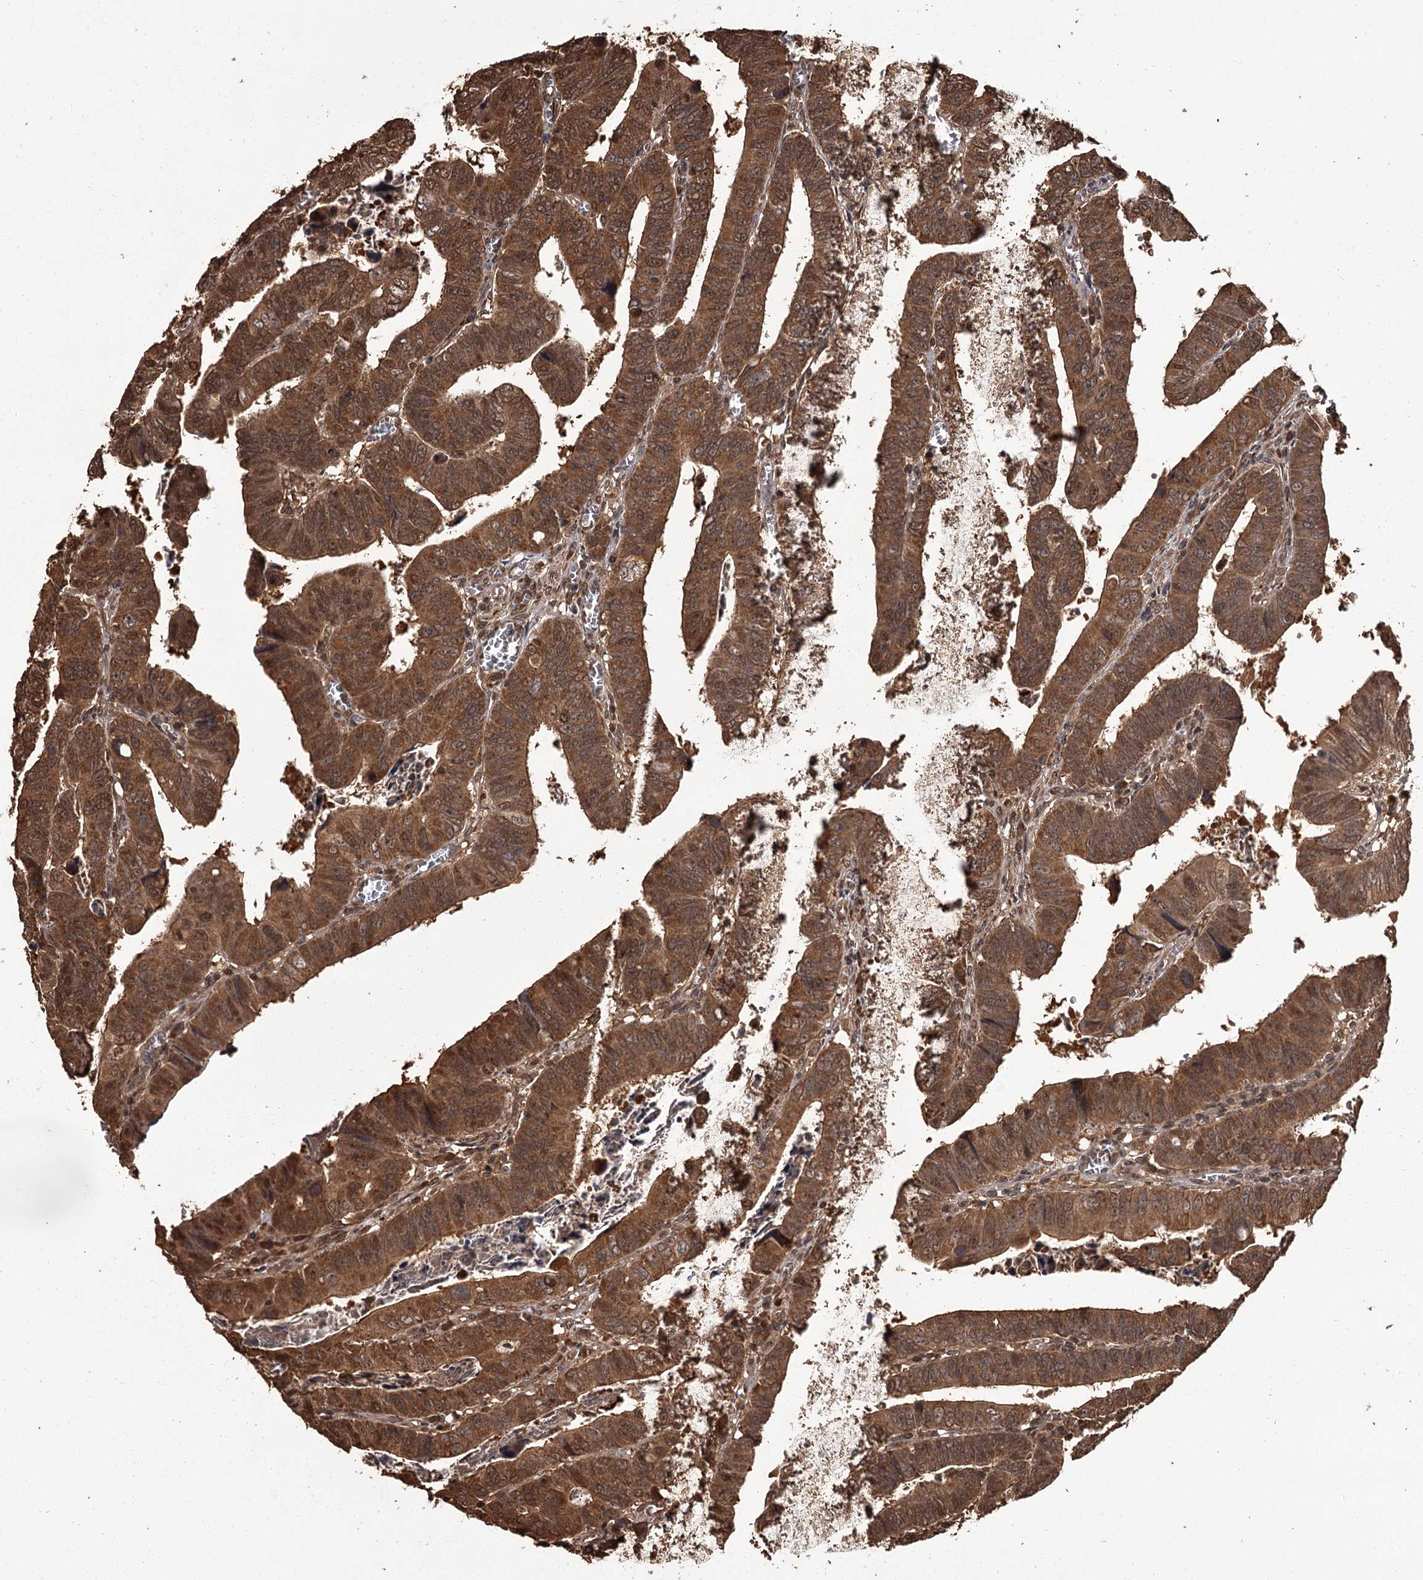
{"staining": {"intensity": "moderate", "quantity": ">75%", "location": "cytoplasmic/membranous,nuclear"}, "tissue": "colorectal cancer", "cell_type": "Tumor cells", "image_type": "cancer", "snomed": [{"axis": "morphology", "description": "Normal tissue, NOS"}, {"axis": "morphology", "description": "Adenocarcinoma, NOS"}, {"axis": "topography", "description": "Rectum"}], "caption": "Immunohistochemical staining of colorectal cancer (adenocarcinoma) demonstrates medium levels of moderate cytoplasmic/membranous and nuclear protein staining in approximately >75% of tumor cells.", "gene": "NPRL2", "patient": {"sex": "female", "age": 65}}